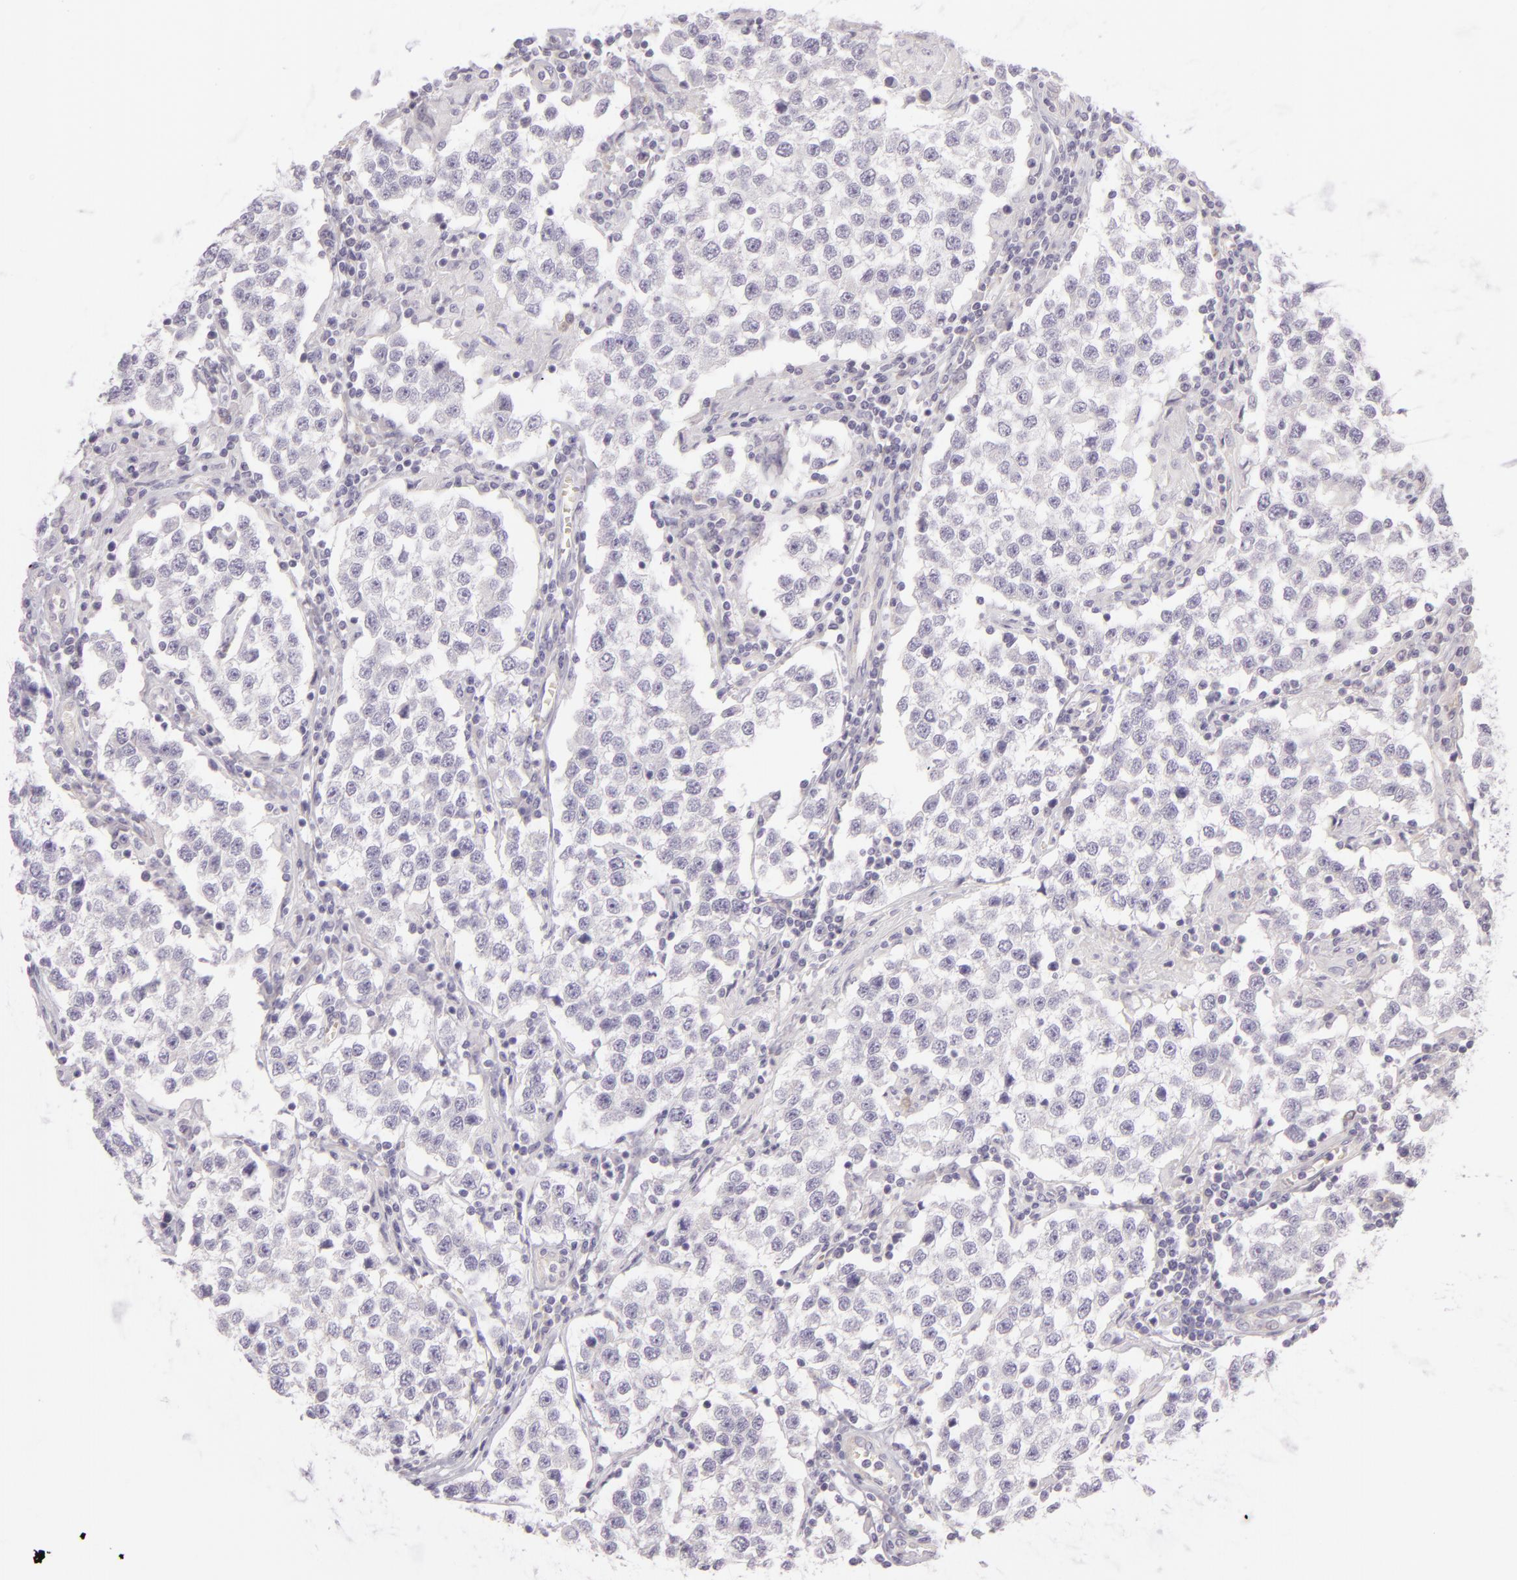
{"staining": {"intensity": "negative", "quantity": "none", "location": "none"}, "tissue": "testis cancer", "cell_type": "Tumor cells", "image_type": "cancer", "snomed": [{"axis": "morphology", "description": "Seminoma, NOS"}, {"axis": "topography", "description": "Testis"}], "caption": "A high-resolution histopathology image shows immunohistochemistry (IHC) staining of testis cancer, which demonstrates no significant staining in tumor cells.", "gene": "ZC3H7B", "patient": {"sex": "male", "age": 36}}